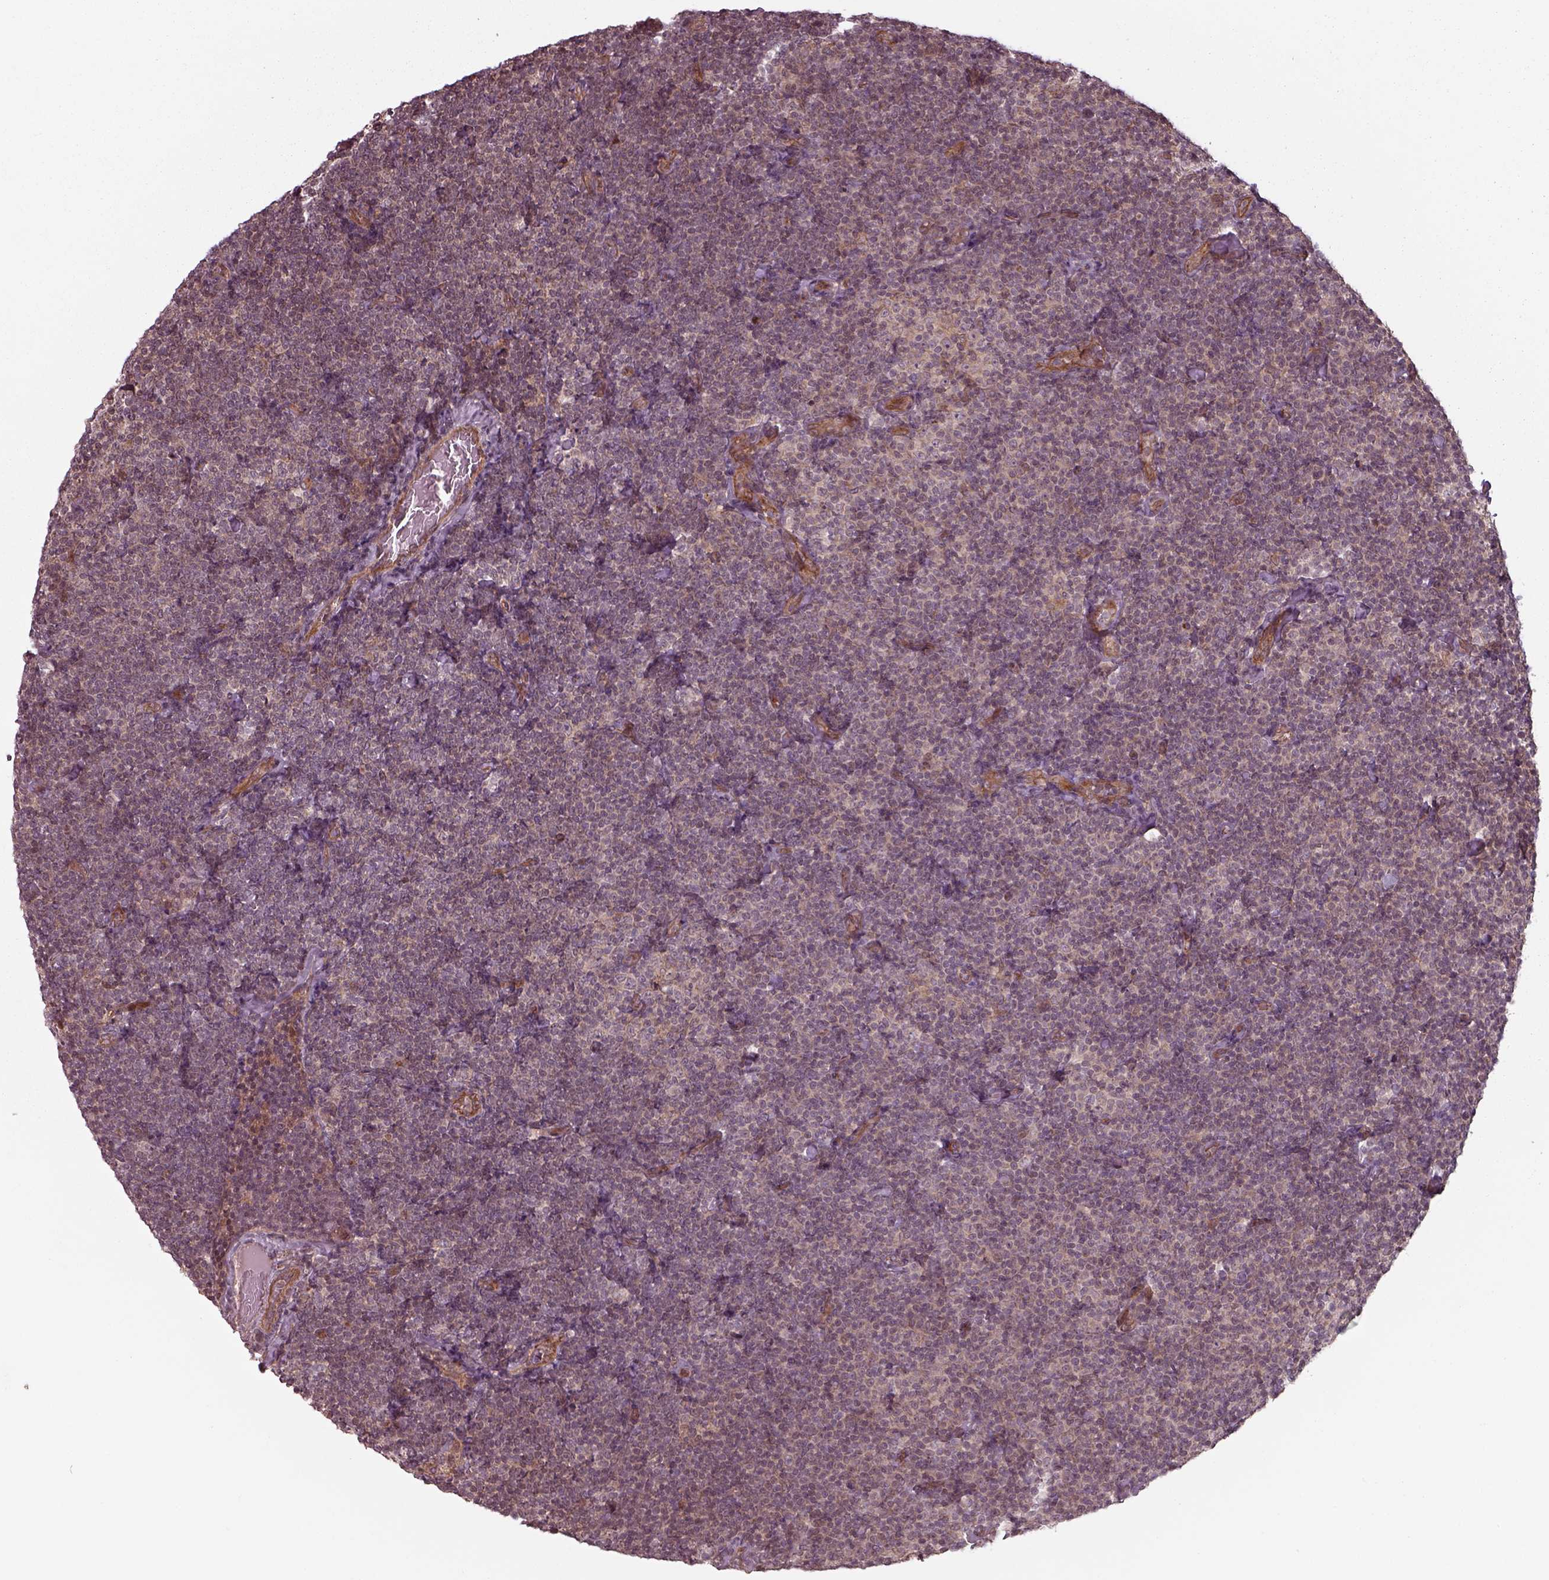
{"staining": {"intensity": "weak", "quantity": "<25%", "location": "cytoplasmic/membranous"}, "tissue": "lymphoma", "cell_type": "Tumor cells", "image_type": "cancer", "snomed": [{"axis": "morphology", "description": "Malignant lymphoma, non-Hodgkin's type, Low grade"}, {"axis": "topography", "description": "Lymph node"}], "caption": "There is no significant staining in tumor cells of malignant lymphoma, non-Hodgkin's type (low-grade).", "gene": "CHMP3", "patient": {"sex": "male", "age": 81}}